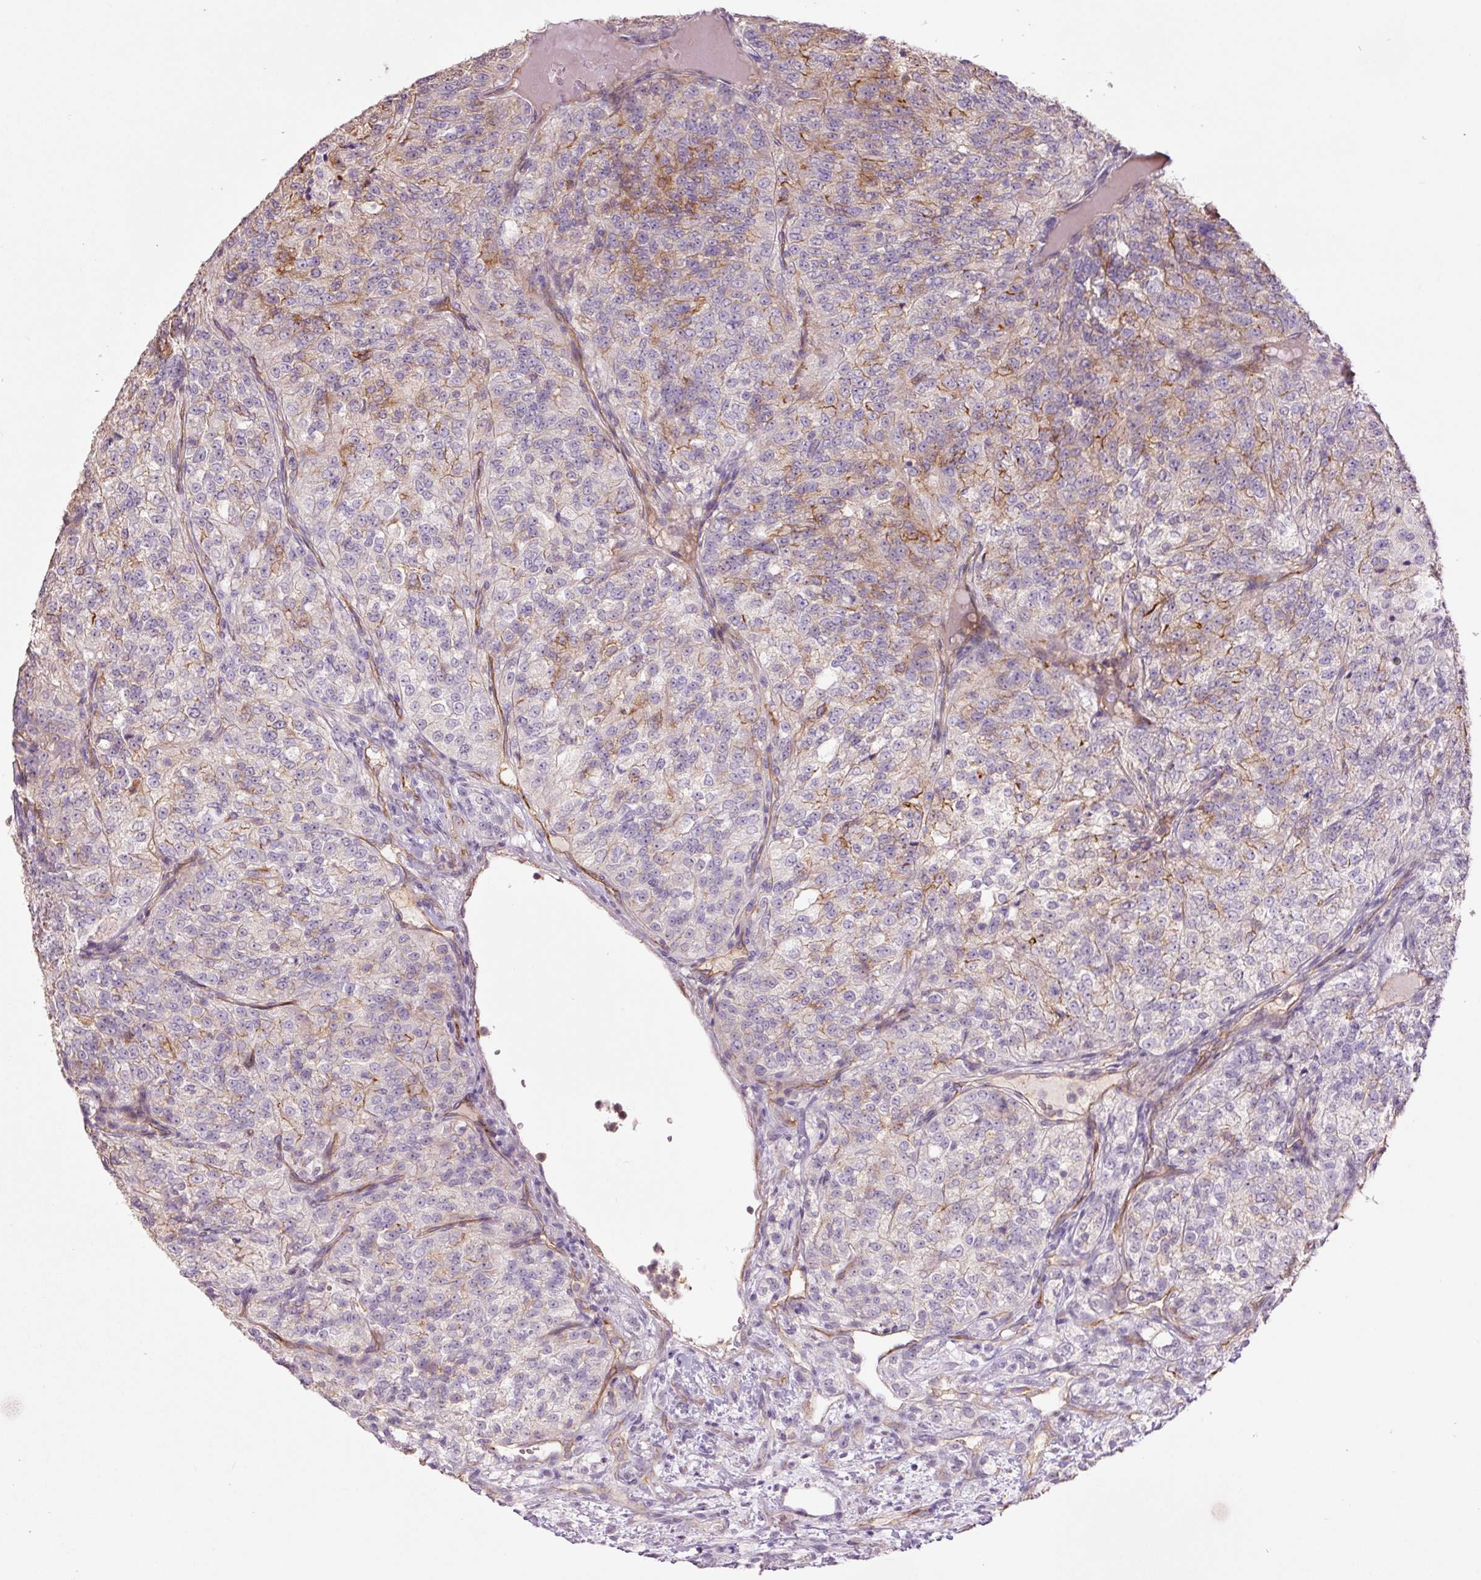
{"staining": {"intensity": "moderate", "quantity": "<25%", "location": "cytoplasmic/membranous"}, "tissue": "renal cancer", "cell_type": "Tumor cells", "image_type": "cancer", "snomed": [{"axis": "morphology", "description": "Adenocarcinoma, NOS"}, {"axis": "topography", "description": "Kidney"}], "caption": "About <25% of tumor cells in human renal adenocarcinoma reveal moderate cytoplasmic/membranous protein expression as visualized by brown immunohistochemical staining.", "gene": "SLC1A4", "patient": {"sex": "female", "age": 63}}